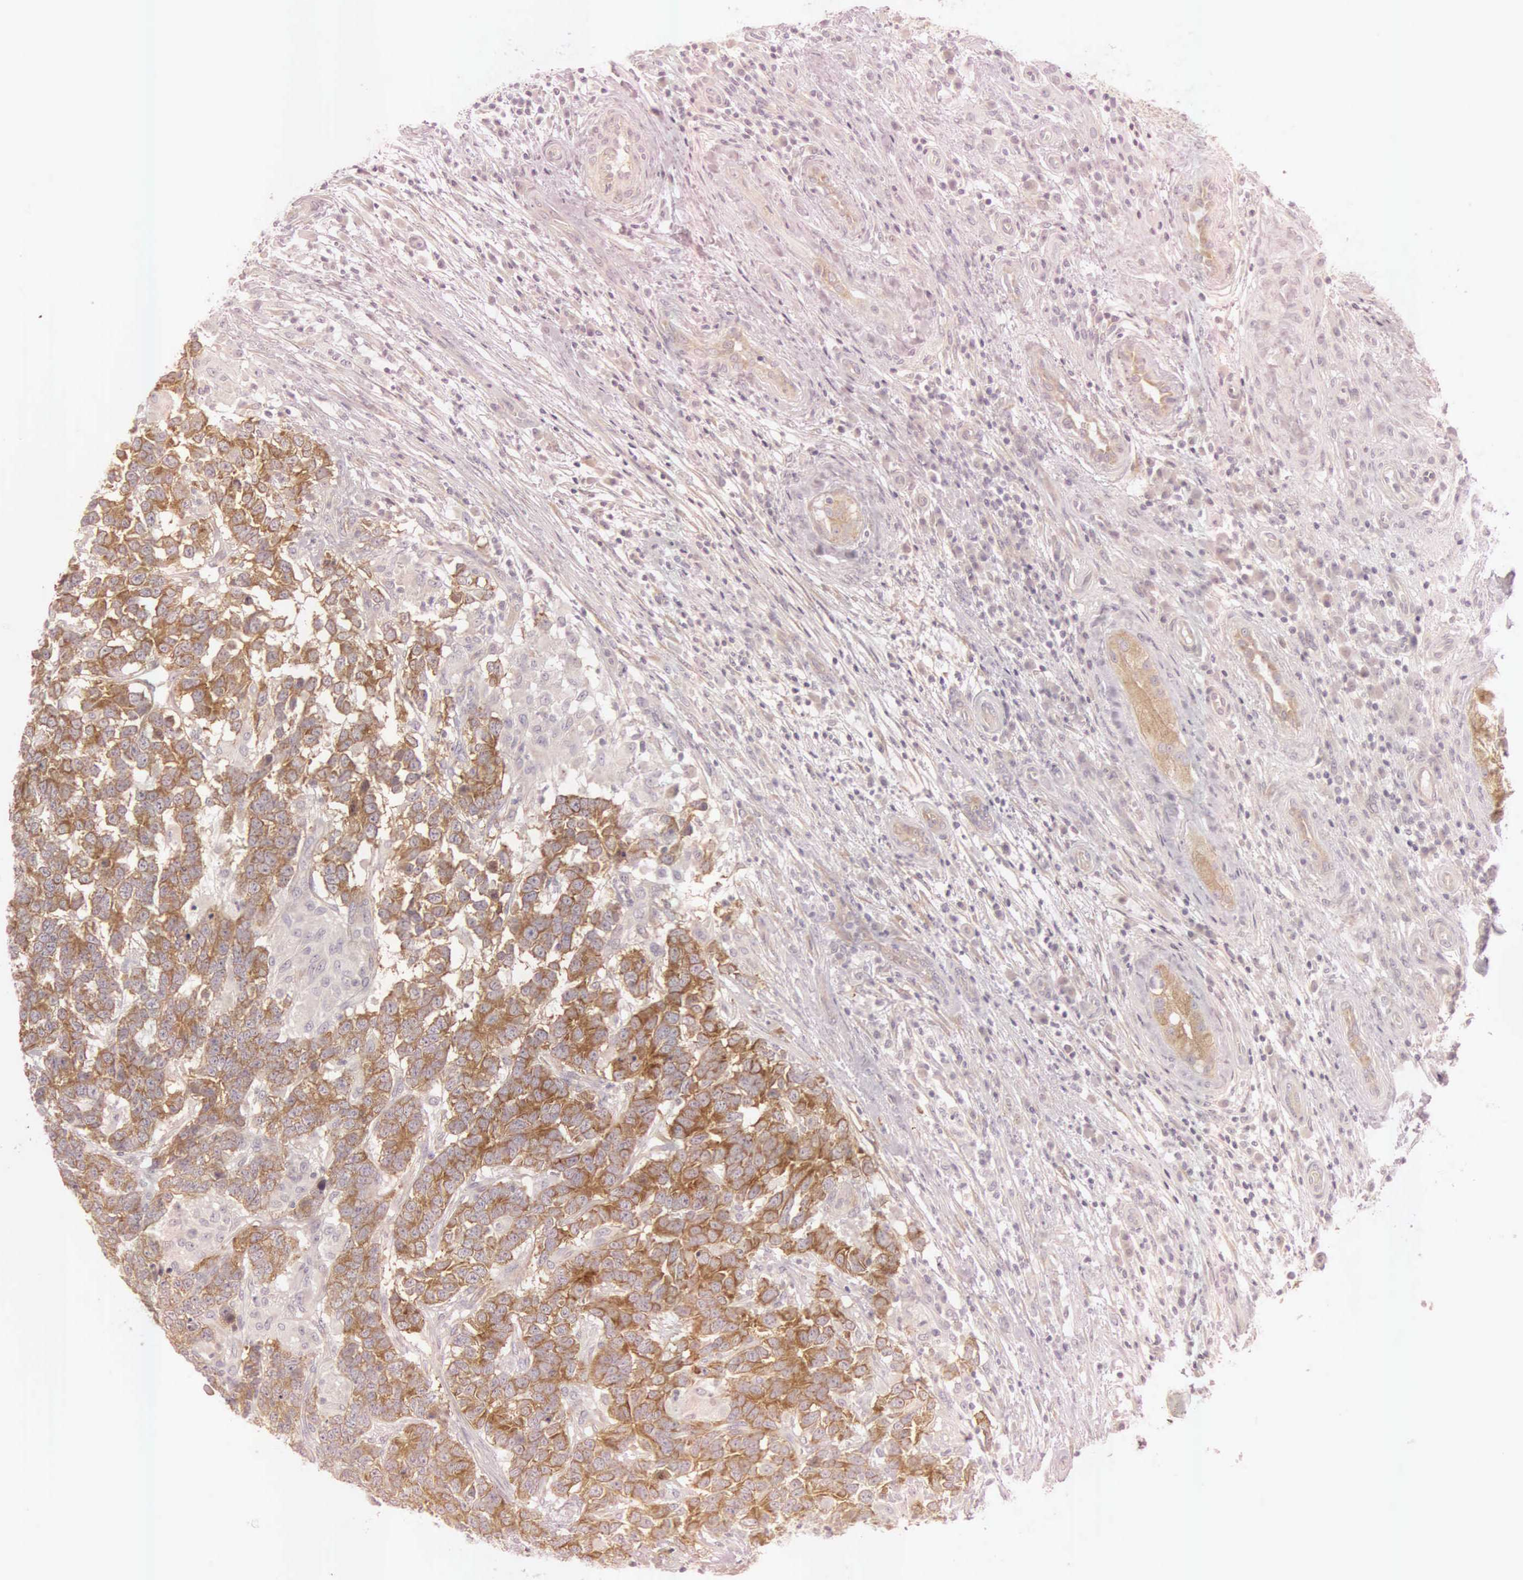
{"staining": {"intensity": "strong", "quantity": ">75%", "location": "cytoplasmic/membranous"}, "tissue": "testis cancer", "cell_type": "Tumor cells", "image_type": "cancer", "snomed": [{"axis": "morphology", "description": "Carcinoma, Embryonal, NOS"}, {"axis": "topography", "description": "Testis"}], "caption": "Brown immunohistochemical staining in testis cancer (embryonal carcinoma) shows strong cytoplasmic/membranous positivity in approximately >75% of tumor cells.", "gene": "CEP170B", "patient": {"sex": "male", "age": 26}}